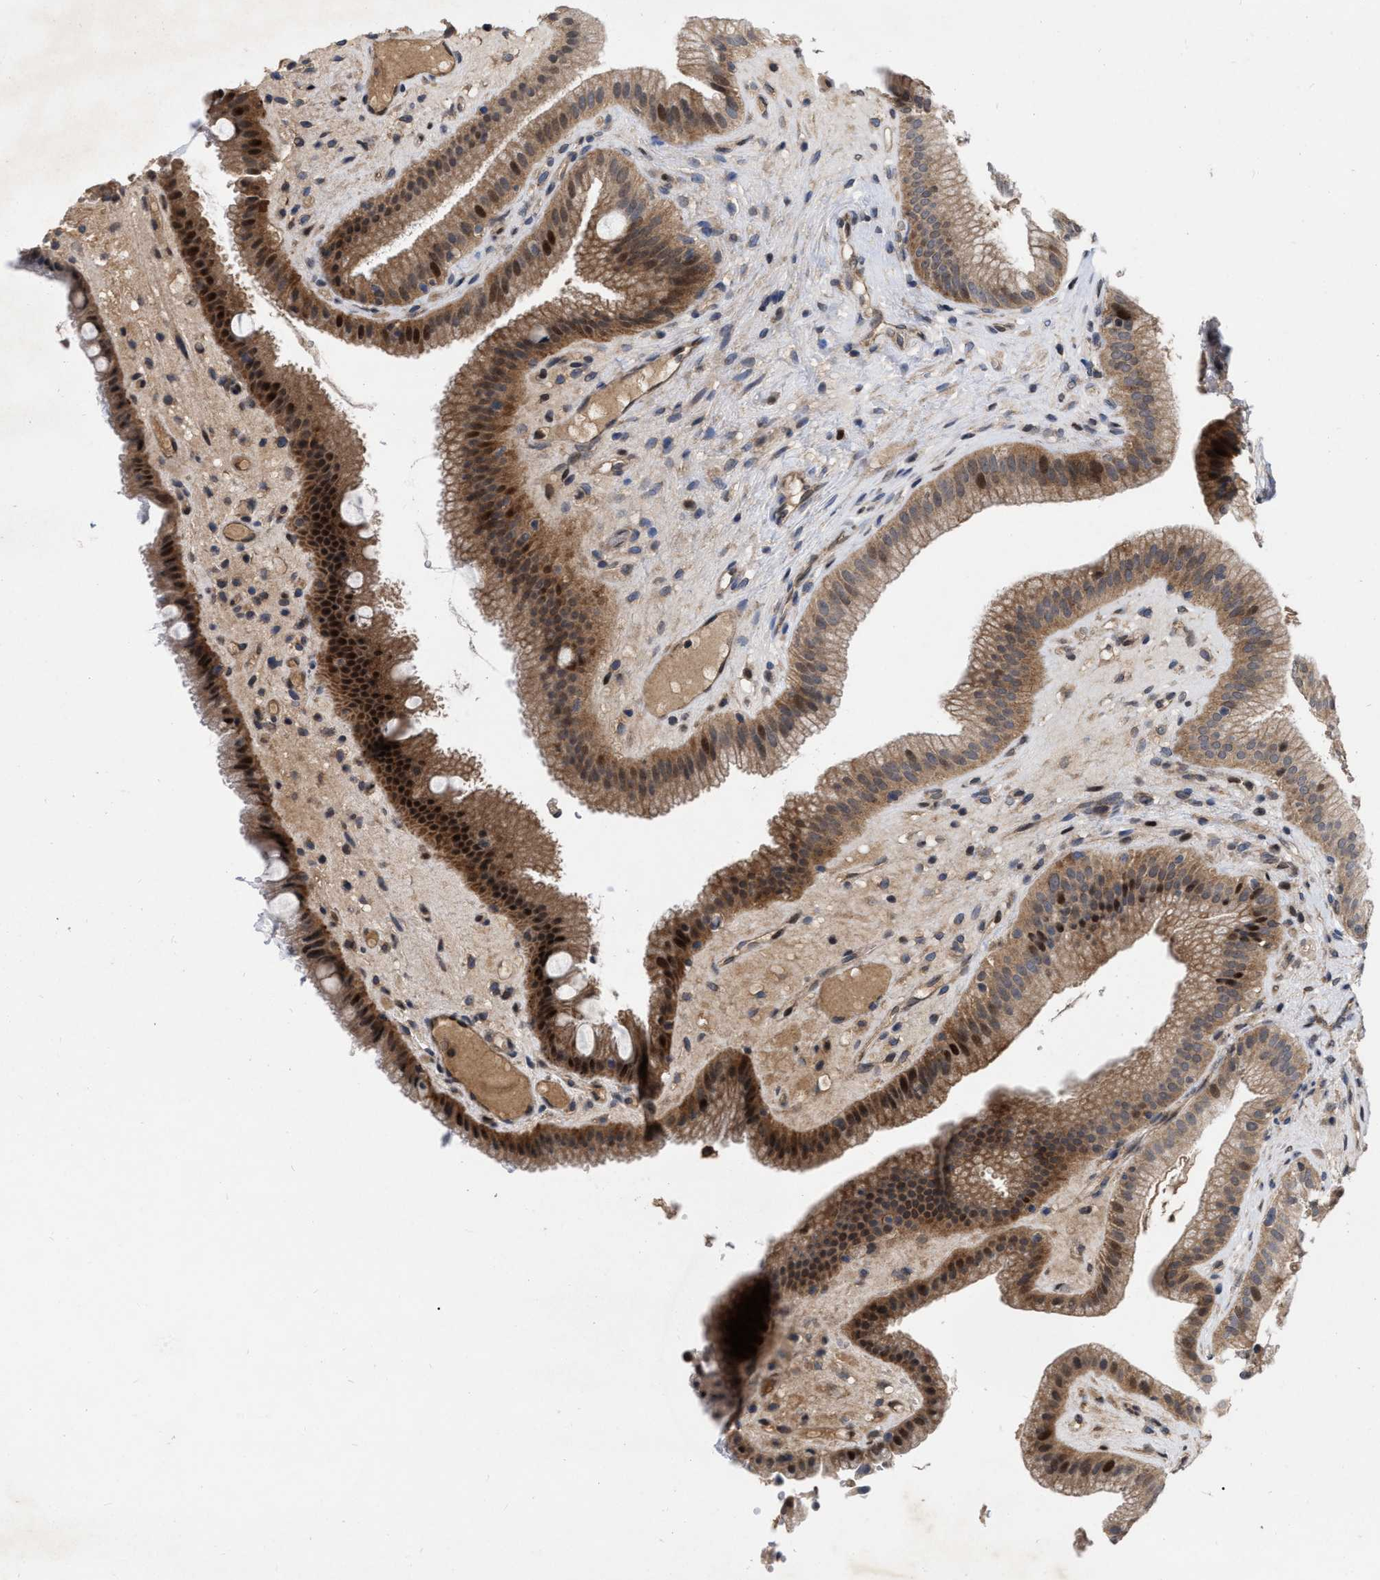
{"staining": {"intensity": "moderate", "quantity": ">75%", "location": "cytoplasmic/membranous,nuclear"}, "tissue": "gallbladder", "cell_type": "Glandular cells", "image_type": "normal", "snomed": [{"axis": "morphology", "description": "Normal tissue, NOS"}, {"axis": "topography", "description": "Gallbladder"}], "caption": "Immunohistochemistry histopathology image of unremarkable gallbladder: gallbladder stained using IHC reveals medium levels of moderate protein expression localized specifically in the cytoplasmic/membranous,nuclear of glandular cells, appearing as a cytoplasmic/membranous,nuclear brown color.", "gene": "MDM4", "patient": {"sex": "male", "age": 49}}